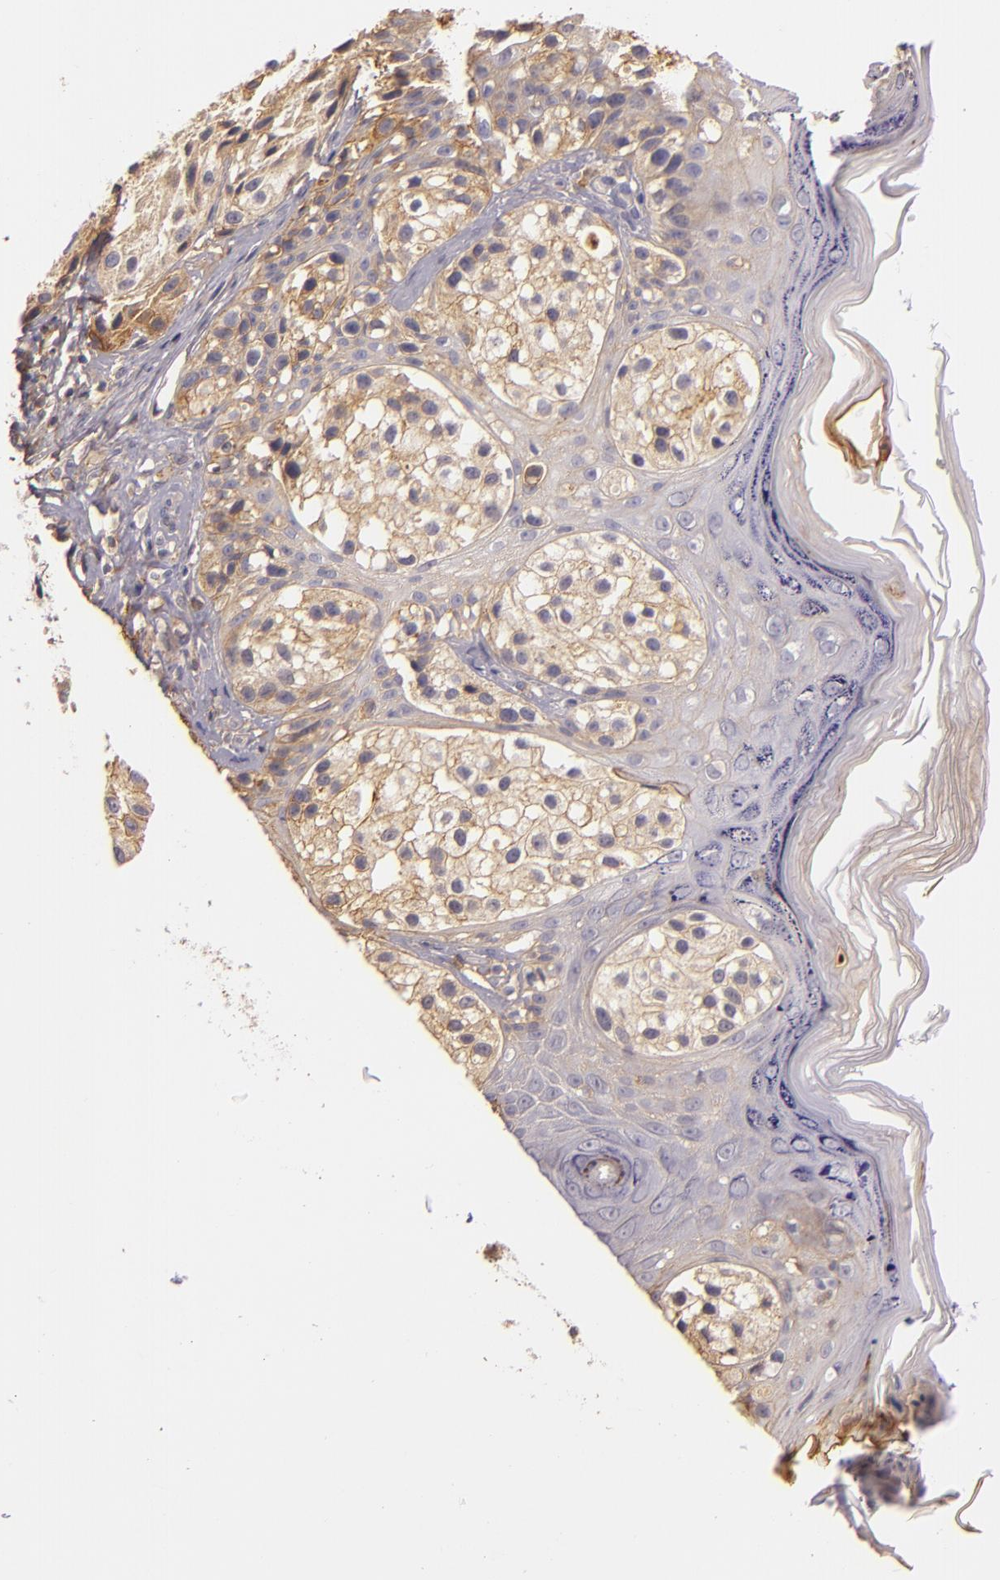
{"staining": {"intensity": "weak", "quantity": "25%-75%", "location": "cytoplasmic/membranous"}, "tissue": "melanoma", "cell_type": "Tumor cells", "image_type": "cancer", "snomed": [{"axis": "morphology", "description": "Malignant melanoma, NOS"}, {"axis": "topography", "description": "Skin"}], "caption": "IHC photomicrograph of human melanoma stained for a protein (brown), which shows low levels of weak cytoplasmic/membranous expression in approximately 25%-75% of tumor cells.", "gene": "CTSF", "patient": {"sex": "male", "age": 23}}